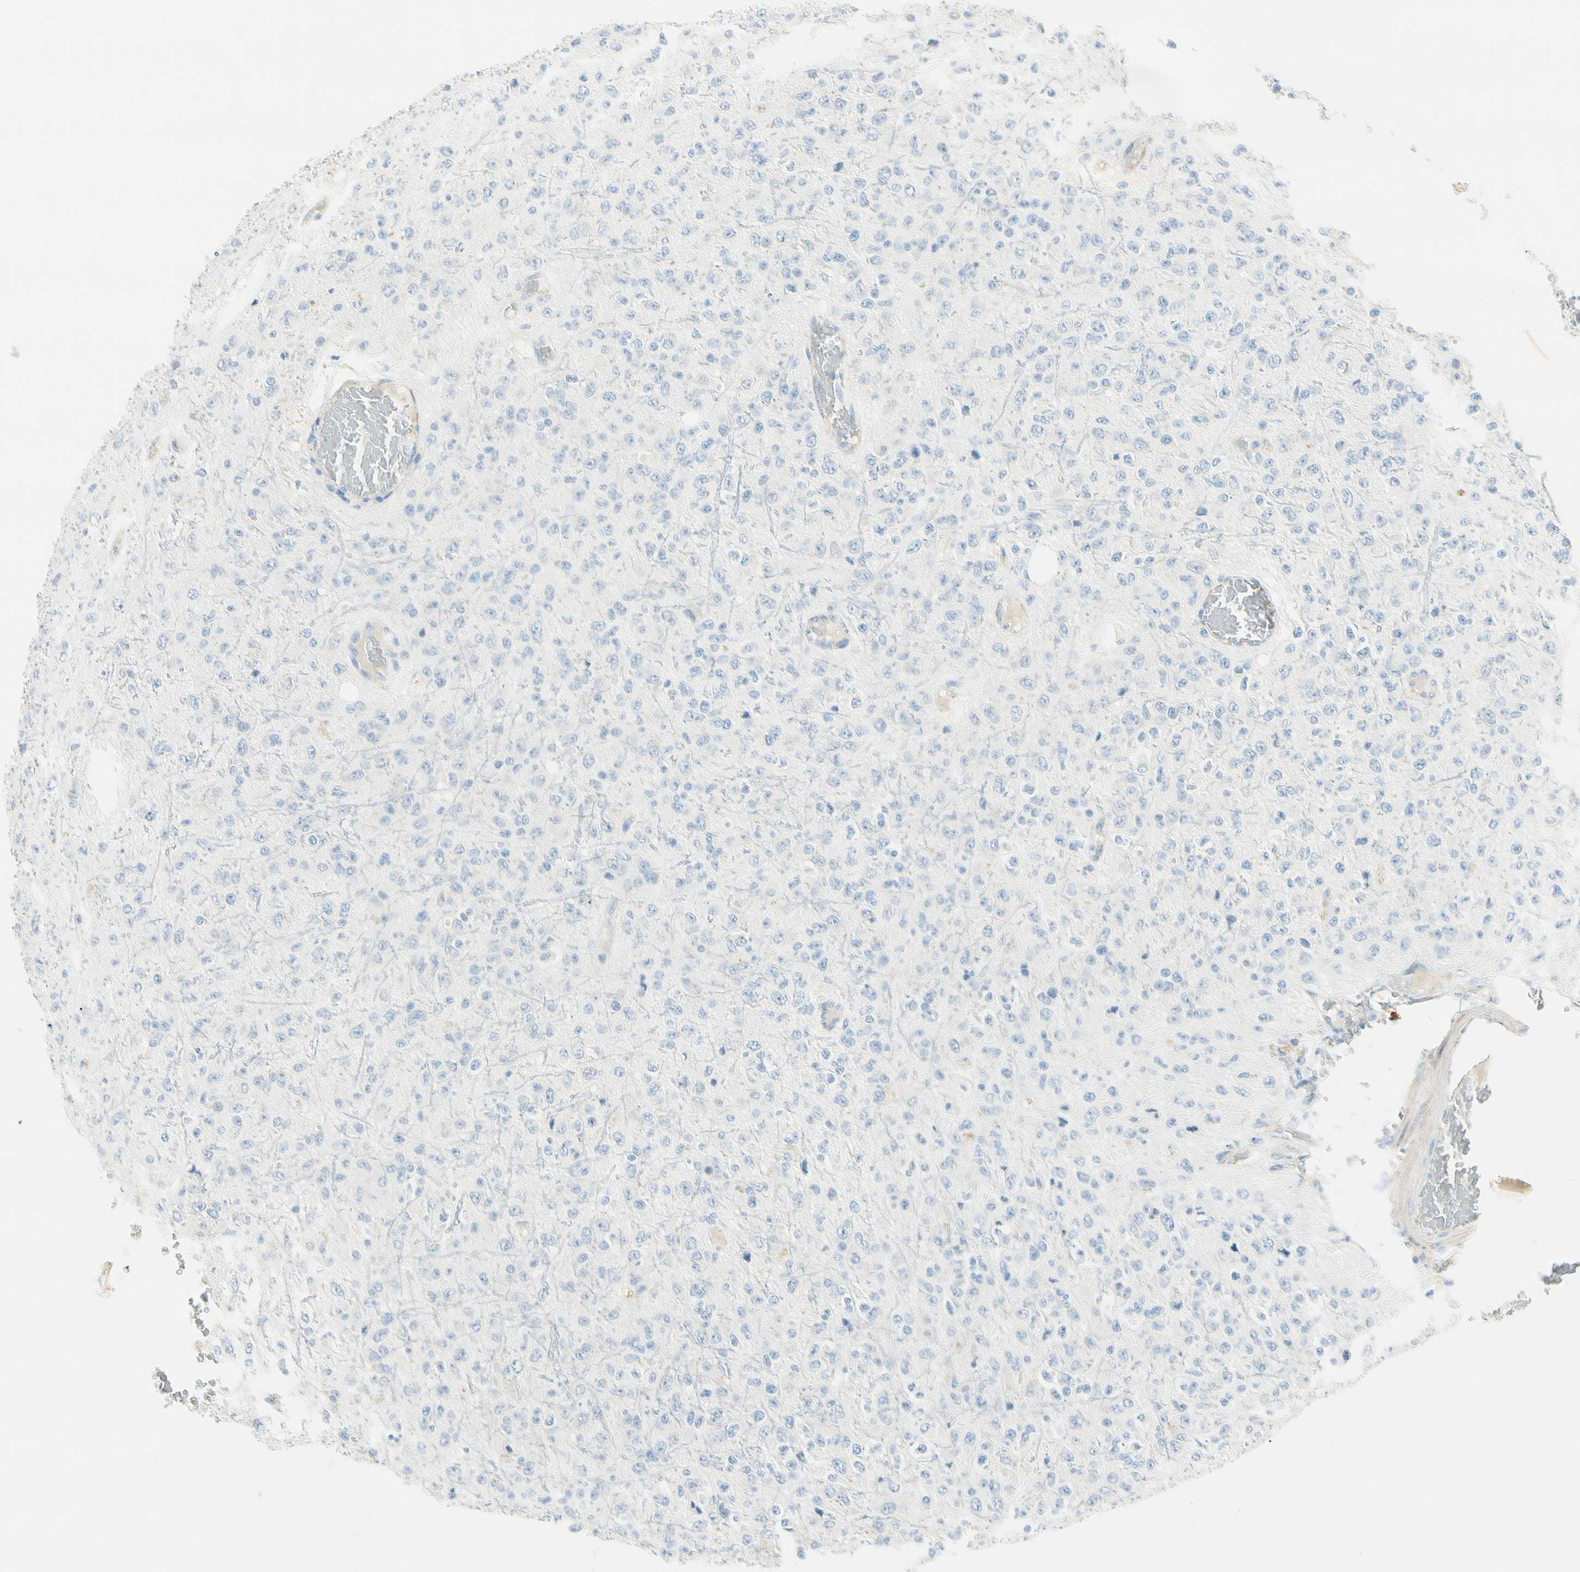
{"staining": {"intensity": "negative", "quantity": "none", "location": "none"}, "tissue": "glioma", "cell_type": "Tumor cells", "image_type": "cancer", "snomed": [{"axis": "morphology", "description": "Glioma, malignant, High grade"}, {"axis": "topography", "description": "pancreas cauda"}], "caption": "An immunohistochemistry (IHC) histopathology image of glioma is shown. There is no staining in tumor cells of glioma.", "gene": "VPS9D1", "patient": {"sex": "male", "age": 60}}